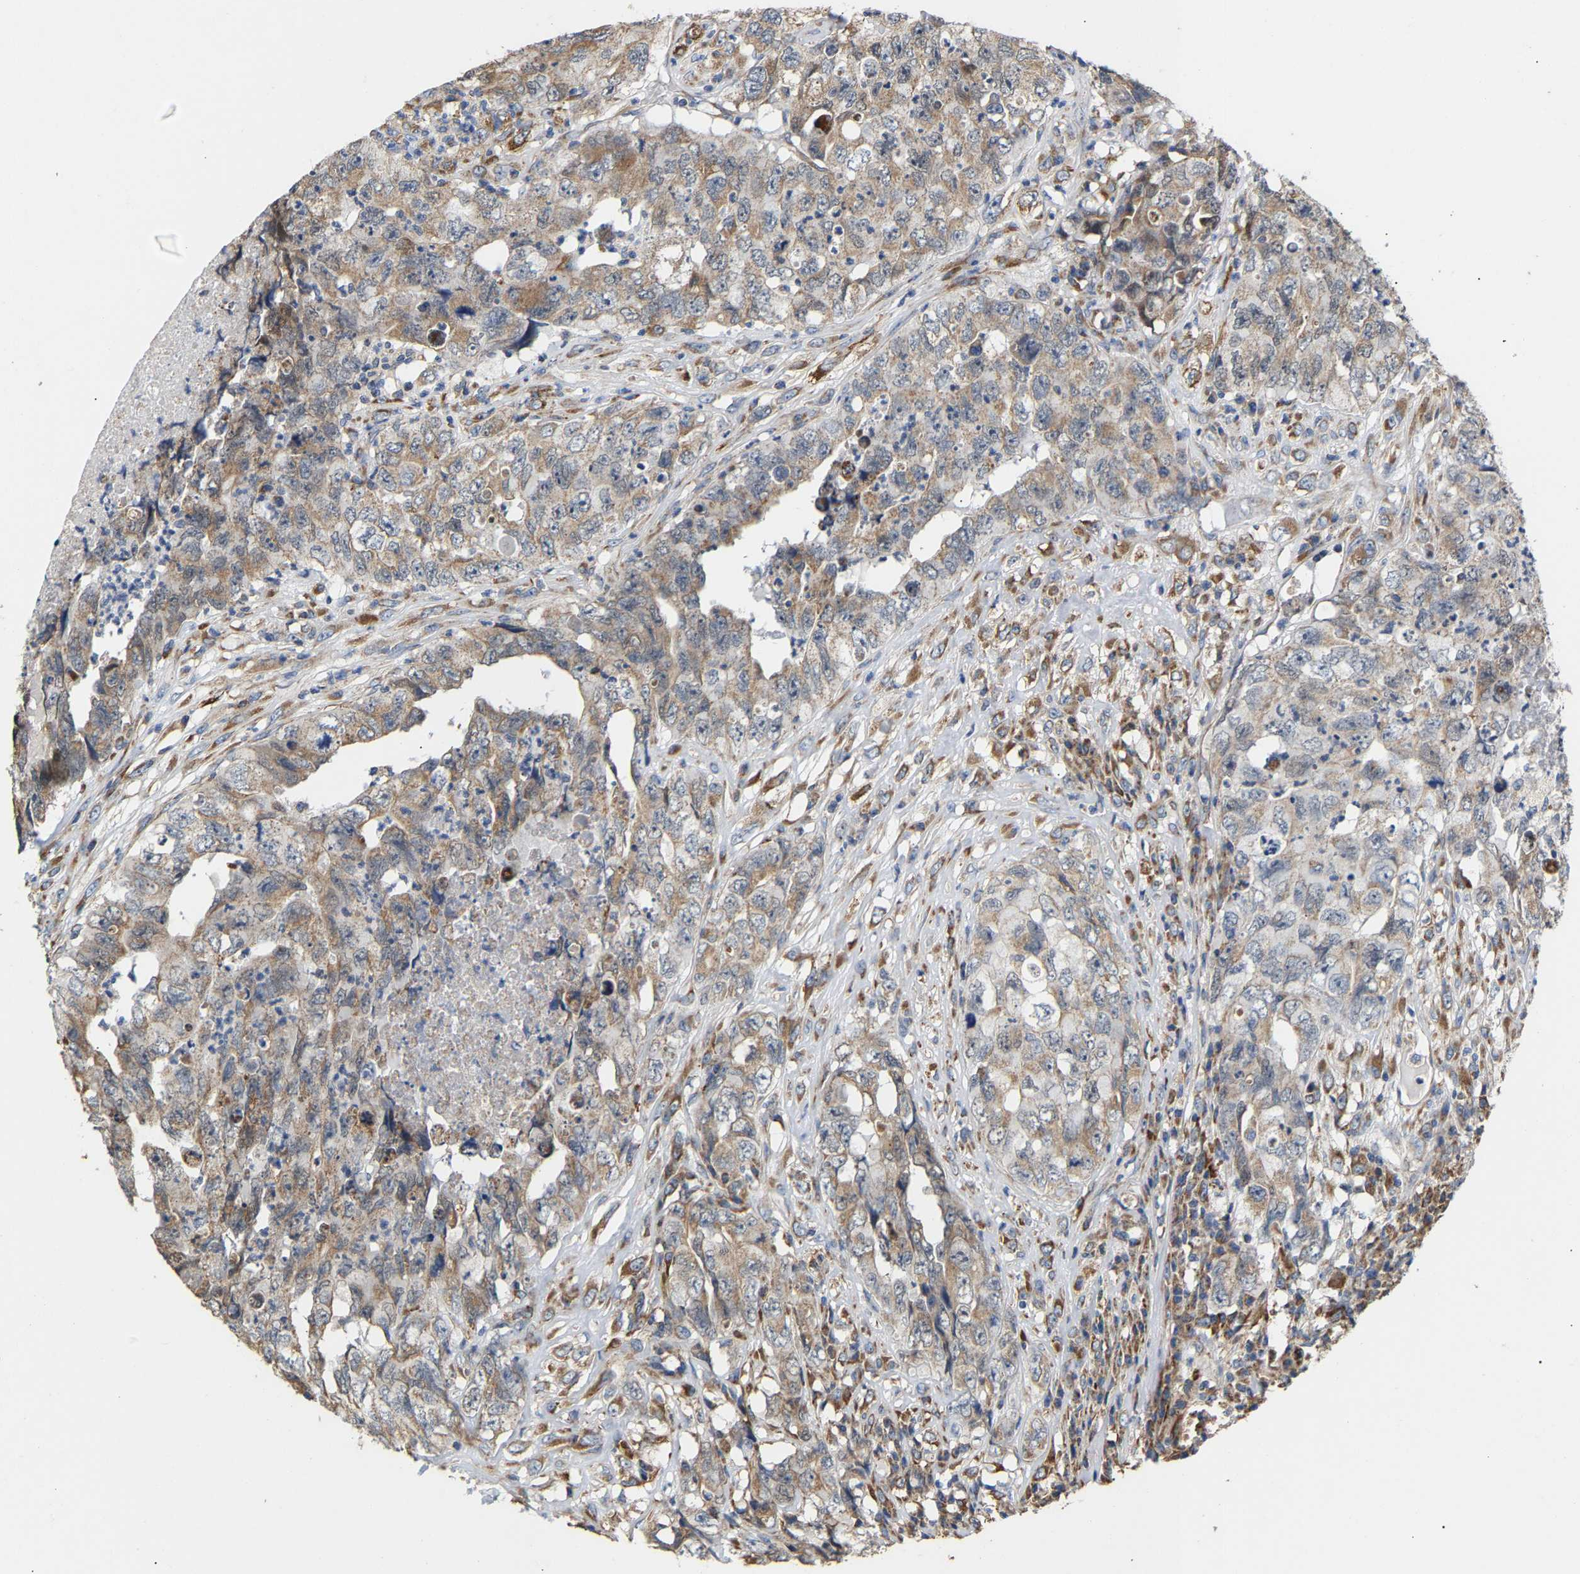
{"staining": {"intensity": "weak", "quantity": "25%-75%", "location": "cytoplasmic/membranous"}, "tissue": "testis cancer", "cell_type": "Tumor cells", "image_type": "cancer", "snomed": [{"axis": "morphology", "description": "Carcinoma, Embryonal, NOS"}, {"axis": "topography", "description": "Testis"}], "caption": "DAB immunohistochemical staining of human testis cancer (embryonal carcinoma) displays weak cytoplasmic/membranous protein expression in about 25%-75% of tumor cells.", "gene": "TMEM168", "patient": {"sex": "male", "age": 32}}